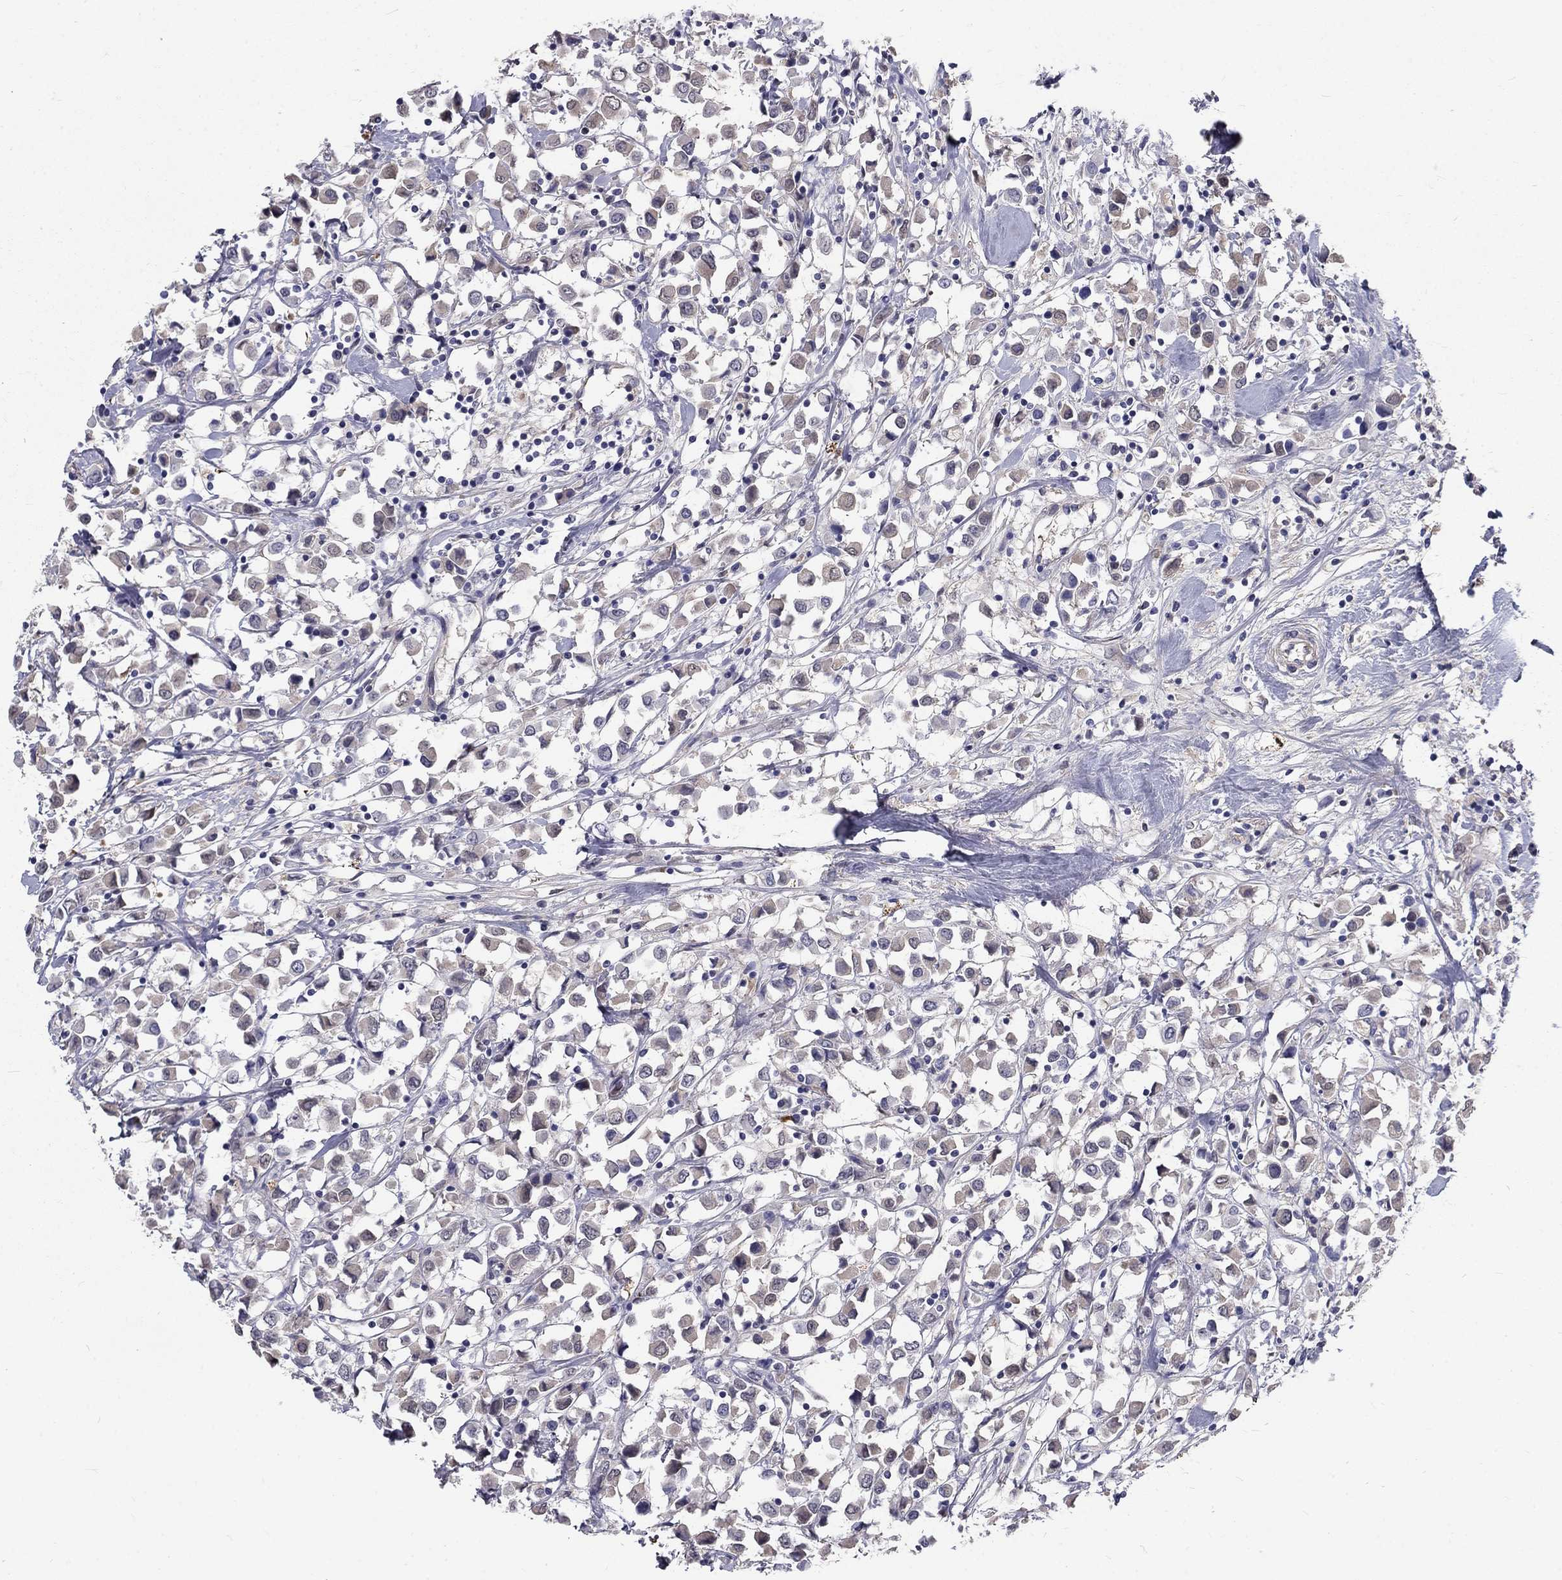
{"staining": {"intensity": "negative", "quantity": "none", "location": "none"}, "tissue": "breast cancer", "cell_type": "Tumor cells", "image_type": "cancer", "snomed": [{"axis": "morphology", "description": "Duct carcinoma"}, {"axis": "topography", "description": "Breast"}], "caption": "The histopathology image reveals no significant positivity in tumor cells of invasive ductal carcinoma (breast).", "gene": "EPDR1", "patient": {"sex": "female", "age": 61}}